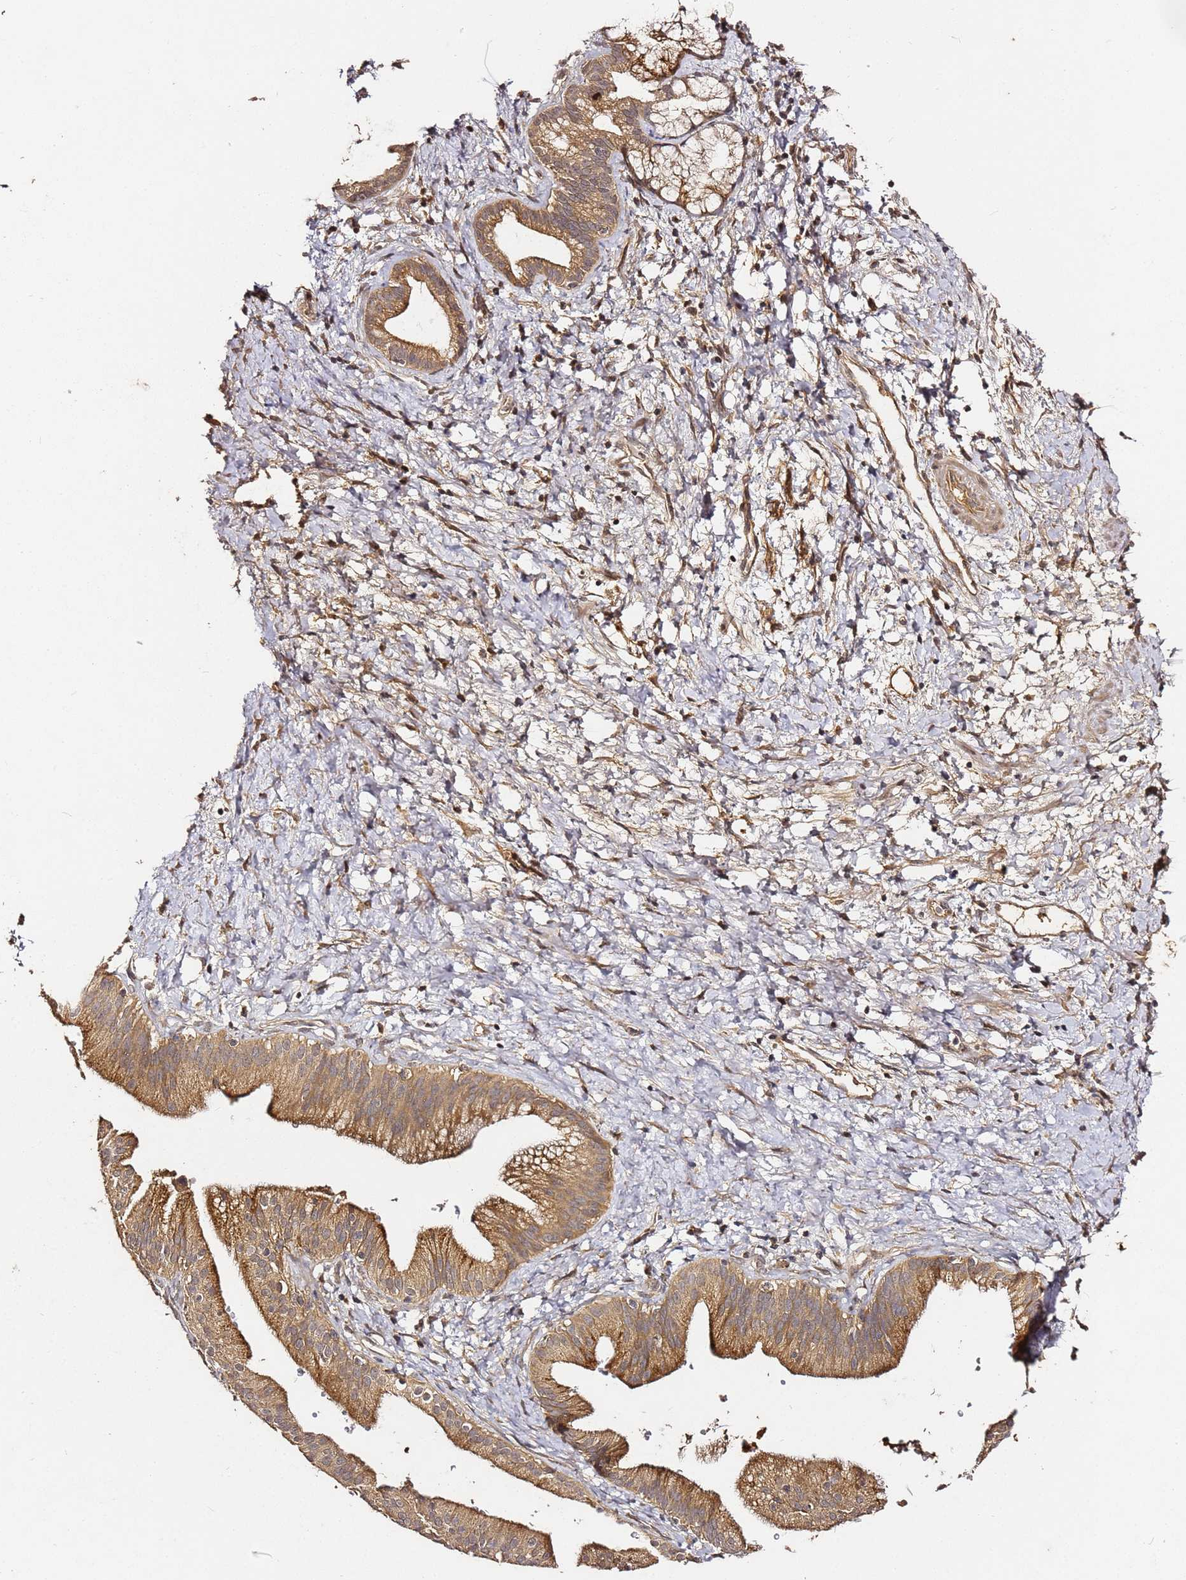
{"staining": {"intensity": "moderate", "quantity": ">75%", "location": "cytoplasmic/membranous"}, "tissue": "pancreatic cancer", "cell_type": "Tumor cells", "image_type": "cancer", "snomed": [{"axis": "morphology", "description": "Adenocarcinoma, NOS"}, {"axis": "topography", "description": "Pancreas"}], "caption": "Immunohistochemical staining of human adenocarcinoma (pancreatic) reveals medium levels of moderate cytoplasmic/membranous staining in approximately >75% of tumor cells.", "gene": "C6orf136", "patient": {"sex": "male", "age": 68}}